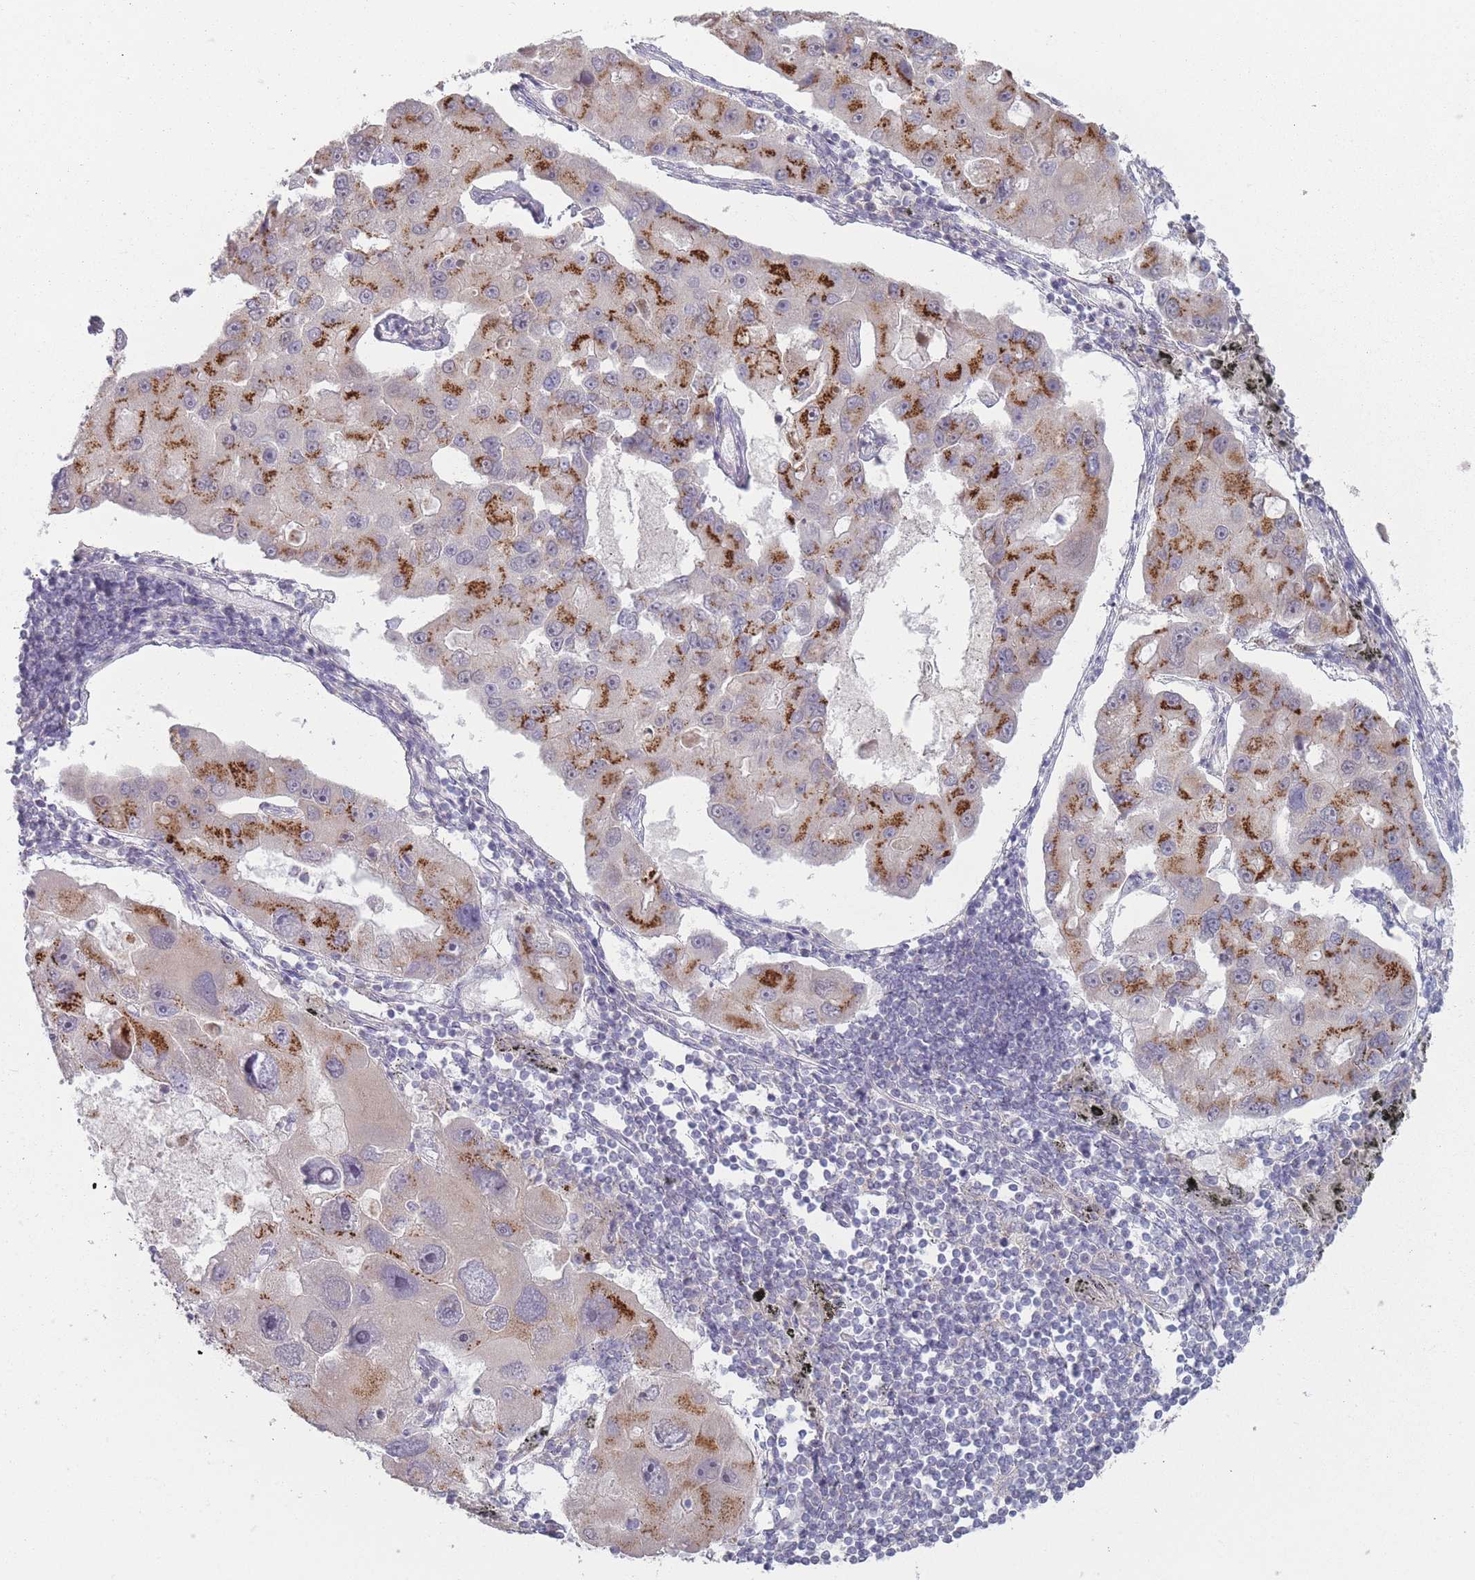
{"staining": {"intensity": "strong", "quantity": "25%-75%", "location": "cytoplasmic/membranous"}, "tissue": "lung cancer", "cell_type": "Tumor cells", "image_type": "cancer", "snomed": [{"axis": "morphology", "description": "Adenocarcinoma, NOS"}, {"axis": "topography", "description": "Lung"}], "caption": "Immunohistochemical staining of adenocarcinoma (lung) exhibits high levels of strong cytoplasmic/membranous protein staining in about 25%-75% of tumor cells. The staining is performed using DAB (3,3'-diaminobenzidine) brown chromogen to label protein expression. The nuclei are counter-stained blue using hematoxylin.", "gene": "AKAIN1", "patient": {"sex": "female", "age": 54}}